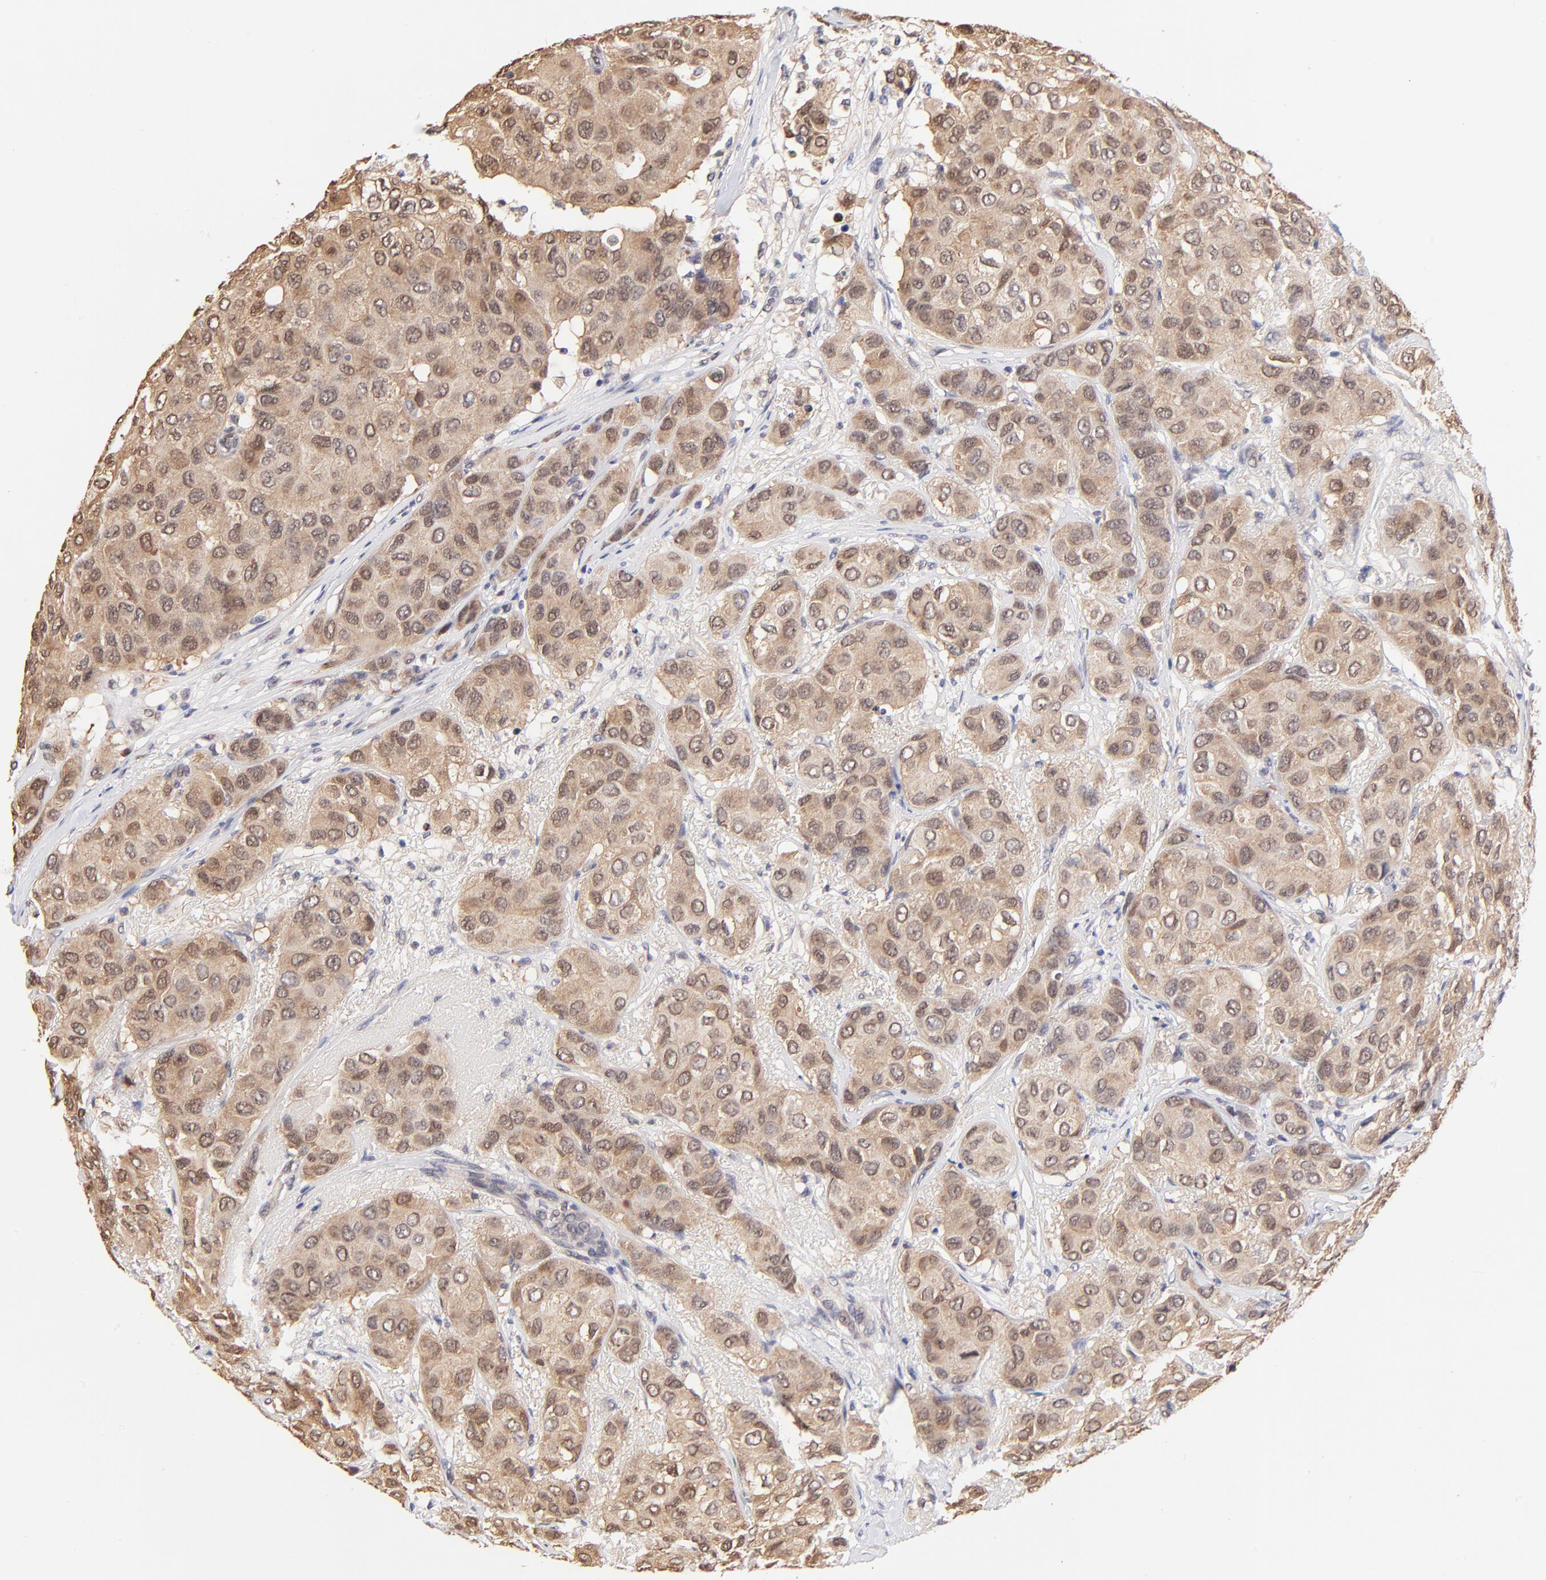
{"staining": {"intensity": "moderate", "quantity": ">75%", "location": "cytoplasmic/membranous,nuclear"}, "tissue": "breast cancer", "cell_type": "Tumor cells", "image_type": "cancer", "snomed": [{"axis": "morphology", "description": "Duct carcinoma"}, {"axis": "topography", "description": "Breast"}], "caption": "Human breast cancer (infiltrating ductal carcinoma) stained for a protein (brown) demonstrates moderate cytoplasmic/membranous and nuclear positive staining in about >75% of tumor cells.", "gene": "TXNL1", "patient": {"sex": "female", "age": 68}}